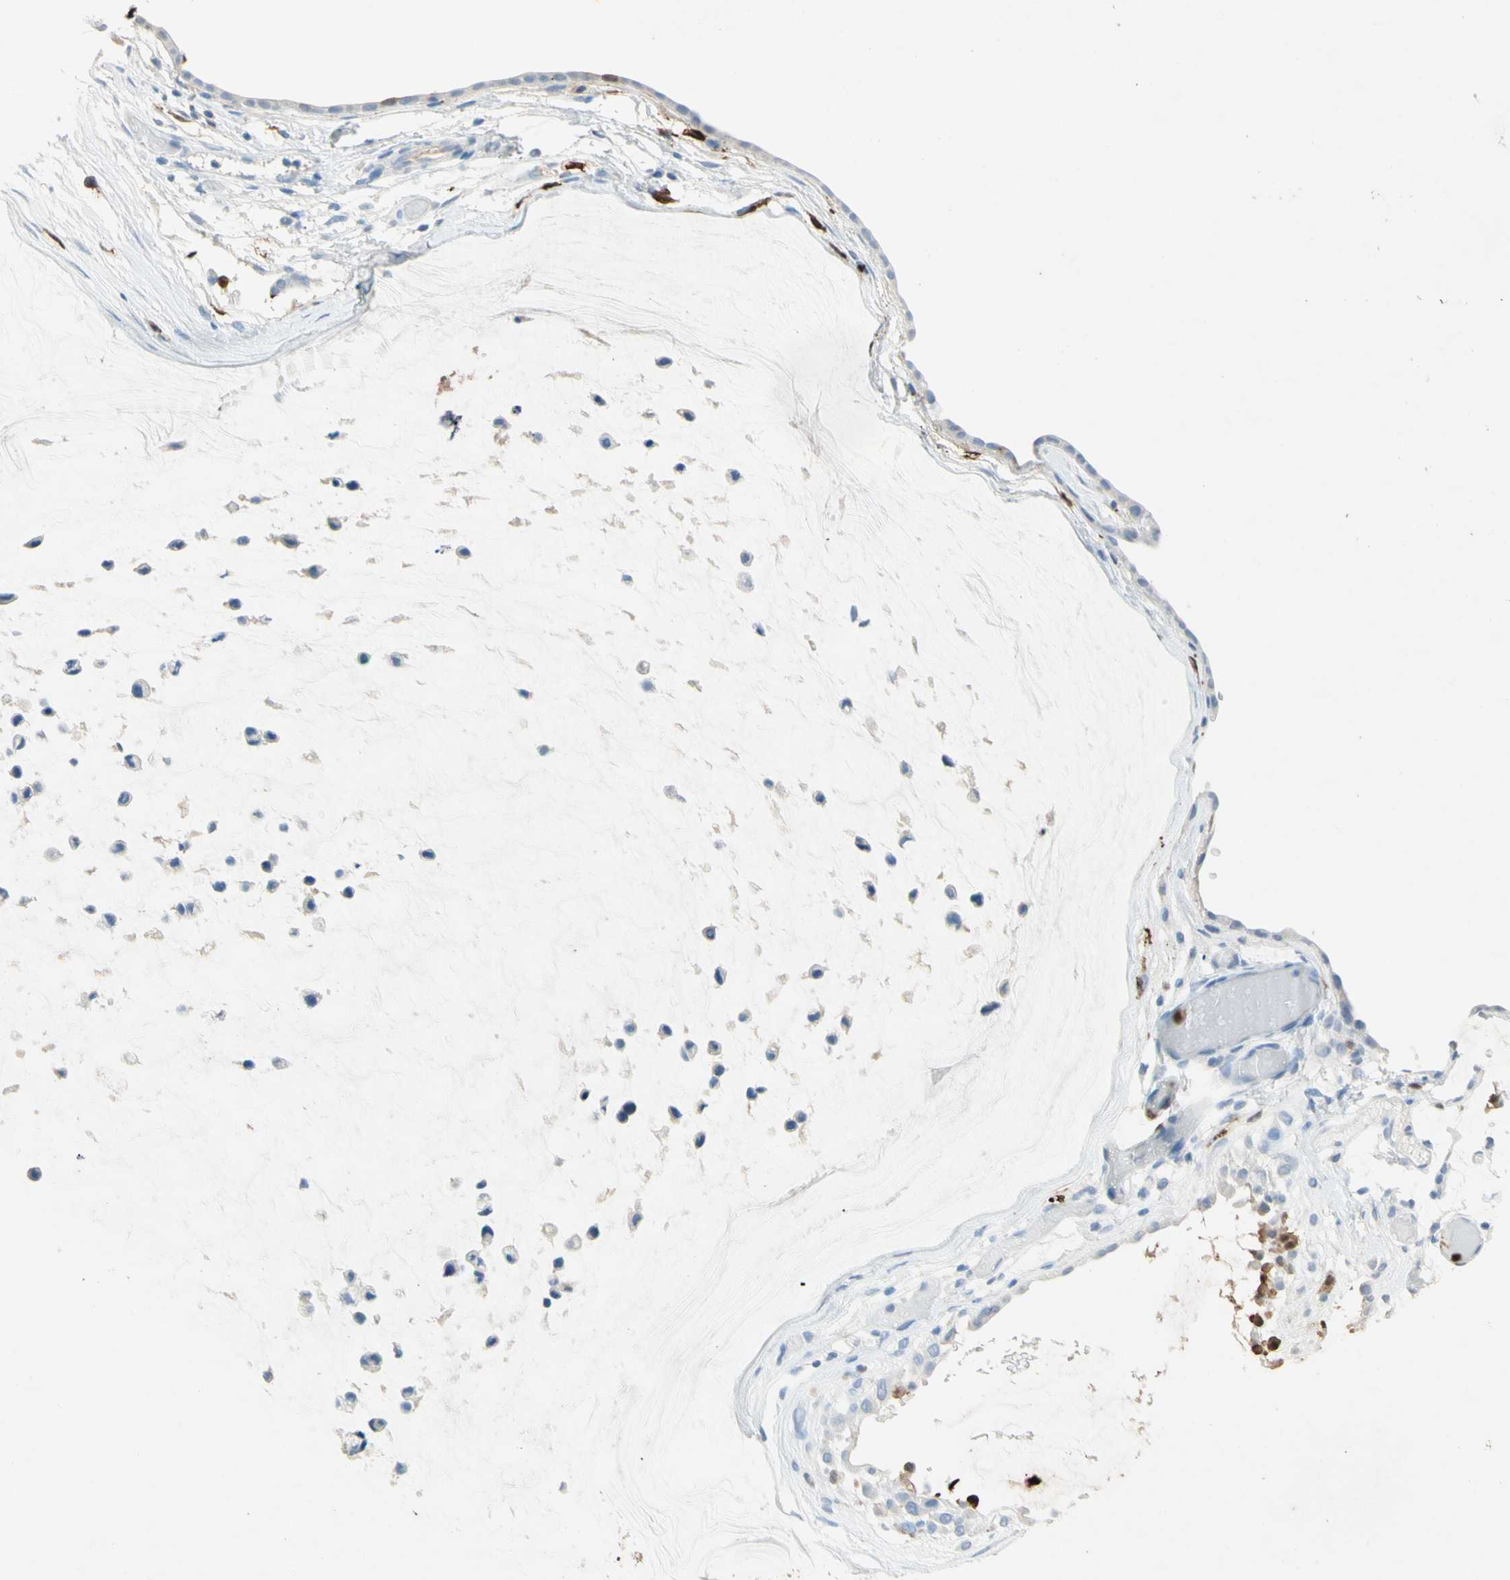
{"staining": {"intensity": "negative", "quantity": "none", "location": "none"}, "tissue": "ovarian cancer", "cell_type": "Tumor cells", "image_type": "cancer", "snomed": [{"axis": "morphology", "description": "Cystadenocarcinoma, mucinous, NOS"}, {"axis": "topography", "description": "Ovary"}], "caption": "High power microscopy histopathology image of an IHC histopathology image of ovarian cancer, revealing no significant staining in tumor cells. The staining is performed using DAB (3,3'-diaminobenzidine) brown chromogen with nuclei counter-stained in using hematoxylin.", "gene": "NFKBIZ", "patient": {"sex": "female", "age": 39}}